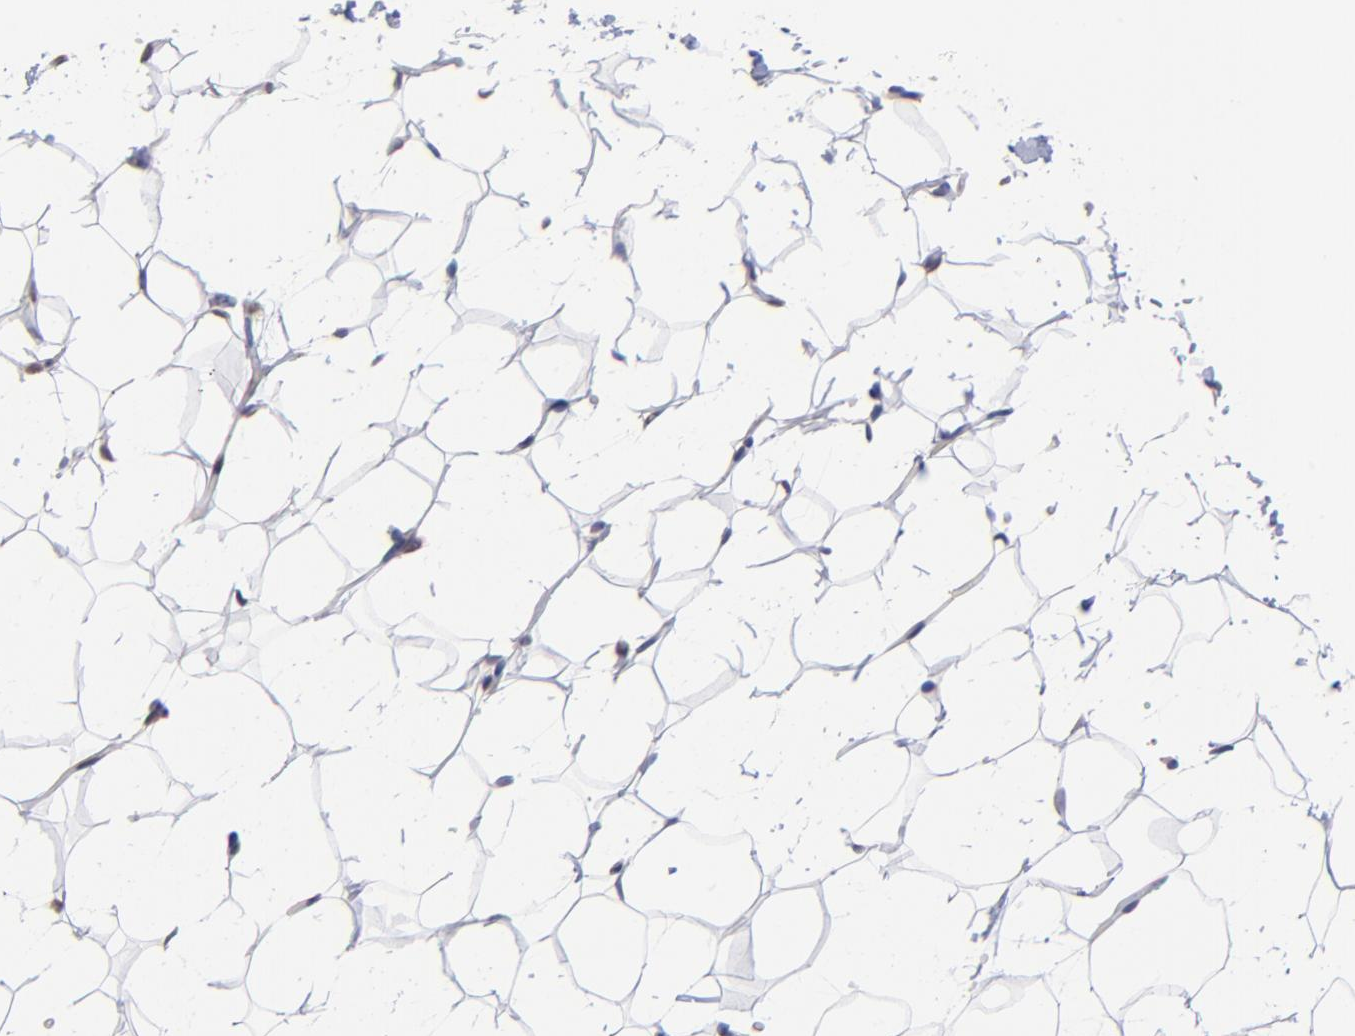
{"staining": {"intensity": "negative", "quantity": "none", "location": "none"}, "tissue": "adipose tissue", "cell_type": "Adipocytes", "image_type": "normal", "snomed": [{"axis": "morphology", "description": "Normal tissue, NOS"}, {"axis": "morphology", "description": "Fibrosis, NOS"}, {"axis": "topography", "description": "Breast"}], "caption": "Image shows no significant protein staining in adipocytes of normal adipose tissue.", "gene": "ZNF419", "patient": {"sex": "female", "age": 24}}